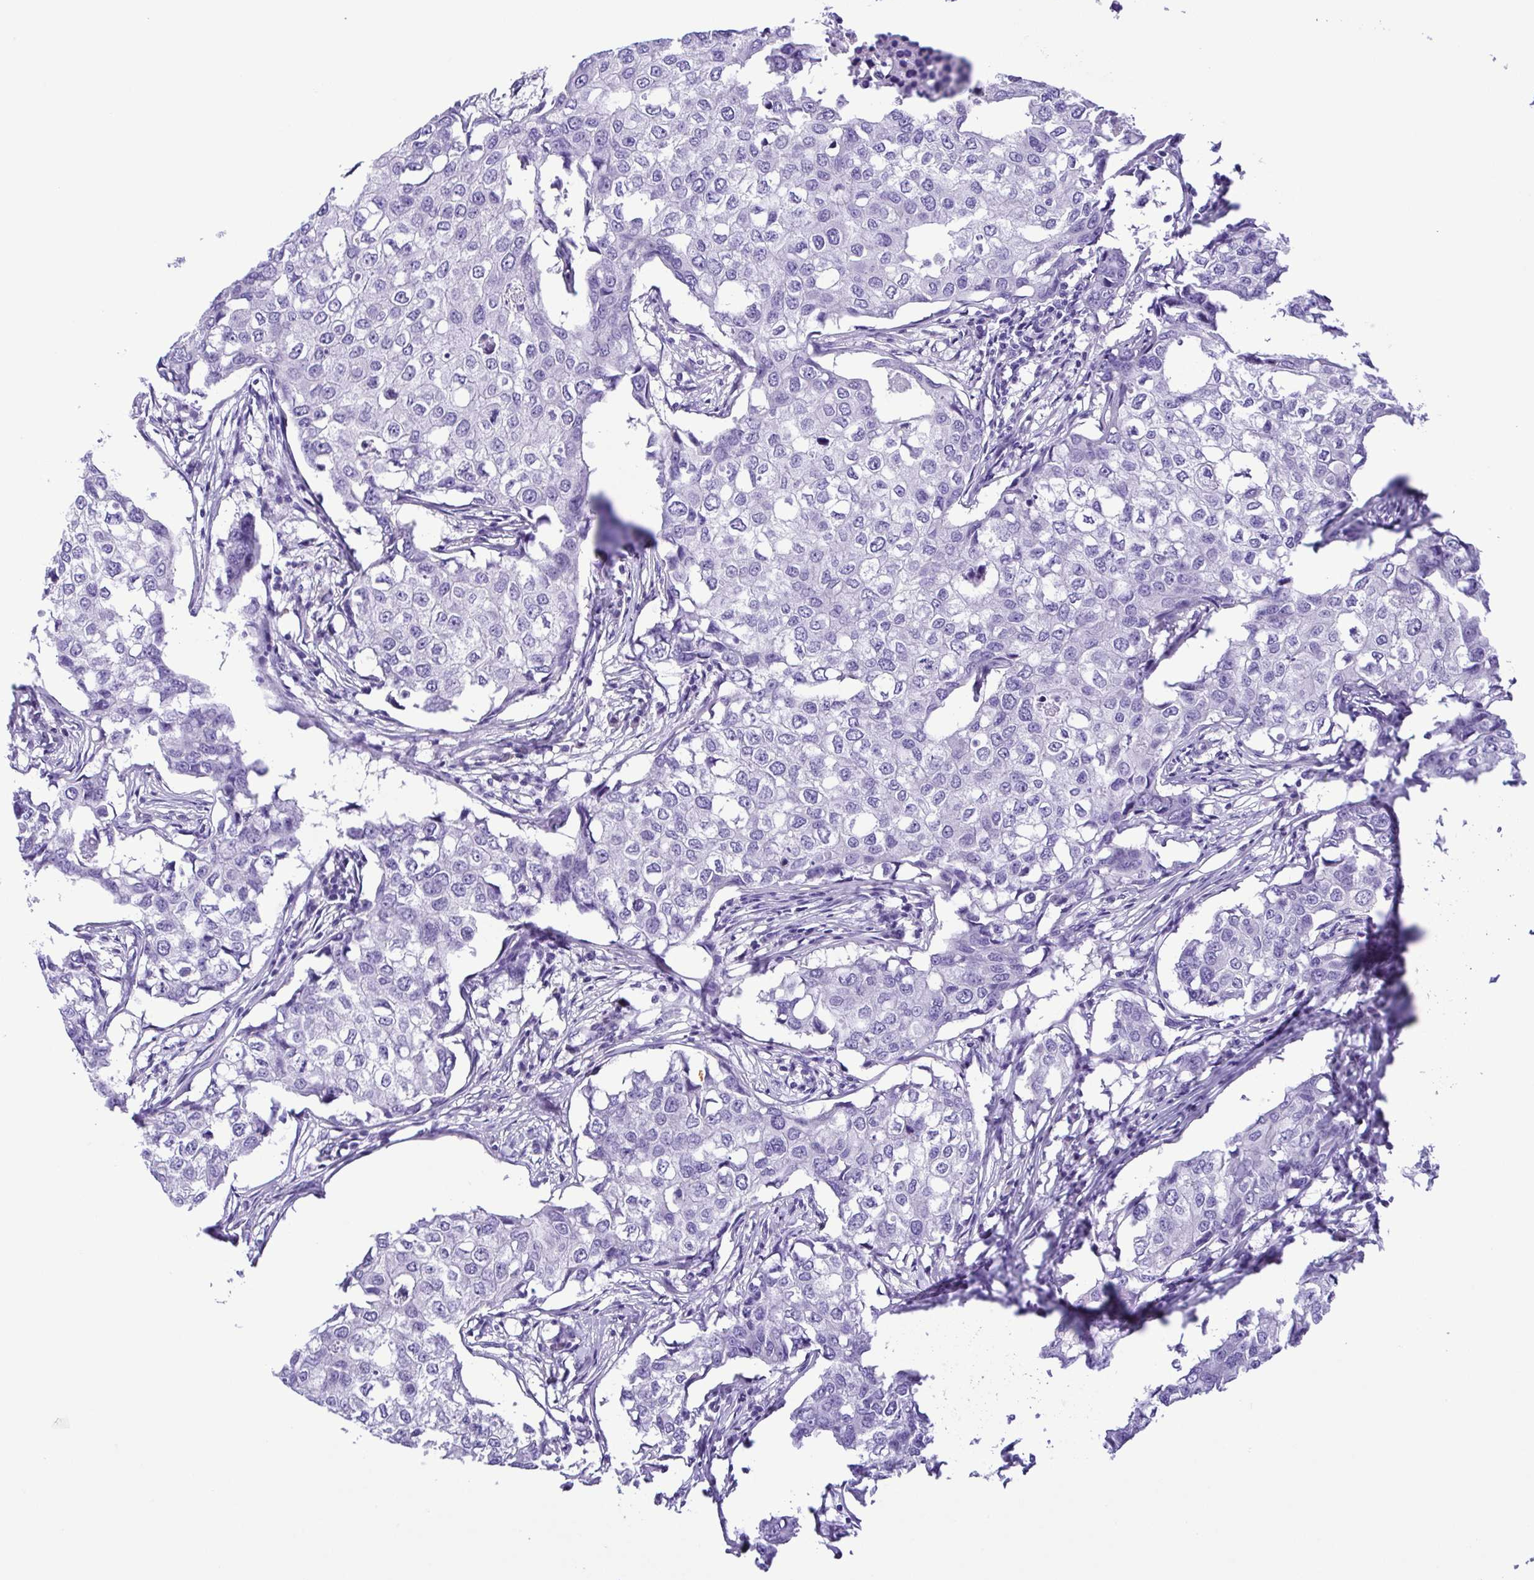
{"staining": {"intensity": "negative", "quantity": "none", "location": "none"}, "tissue": "breast cancer", "cell_type": "Tumor cells", "image_type": "cancer", "snomed": [{"axis": "morphology", "description": "Duct carcinoma"}, {"axis": "topography", "description": "Breast"}], "caption": "DAB (3,3'-diaminobenzidine) immunohistochemical staining of breast cancer (invasive ductal carcinoma) exhibits no significant positivity in tumor cells. (DAB (3,3'-diaminobenzidine) immunohistochemistry, high magnification).", "gene": "PAK3", "patient": {"sex": "female", "age": 27}}